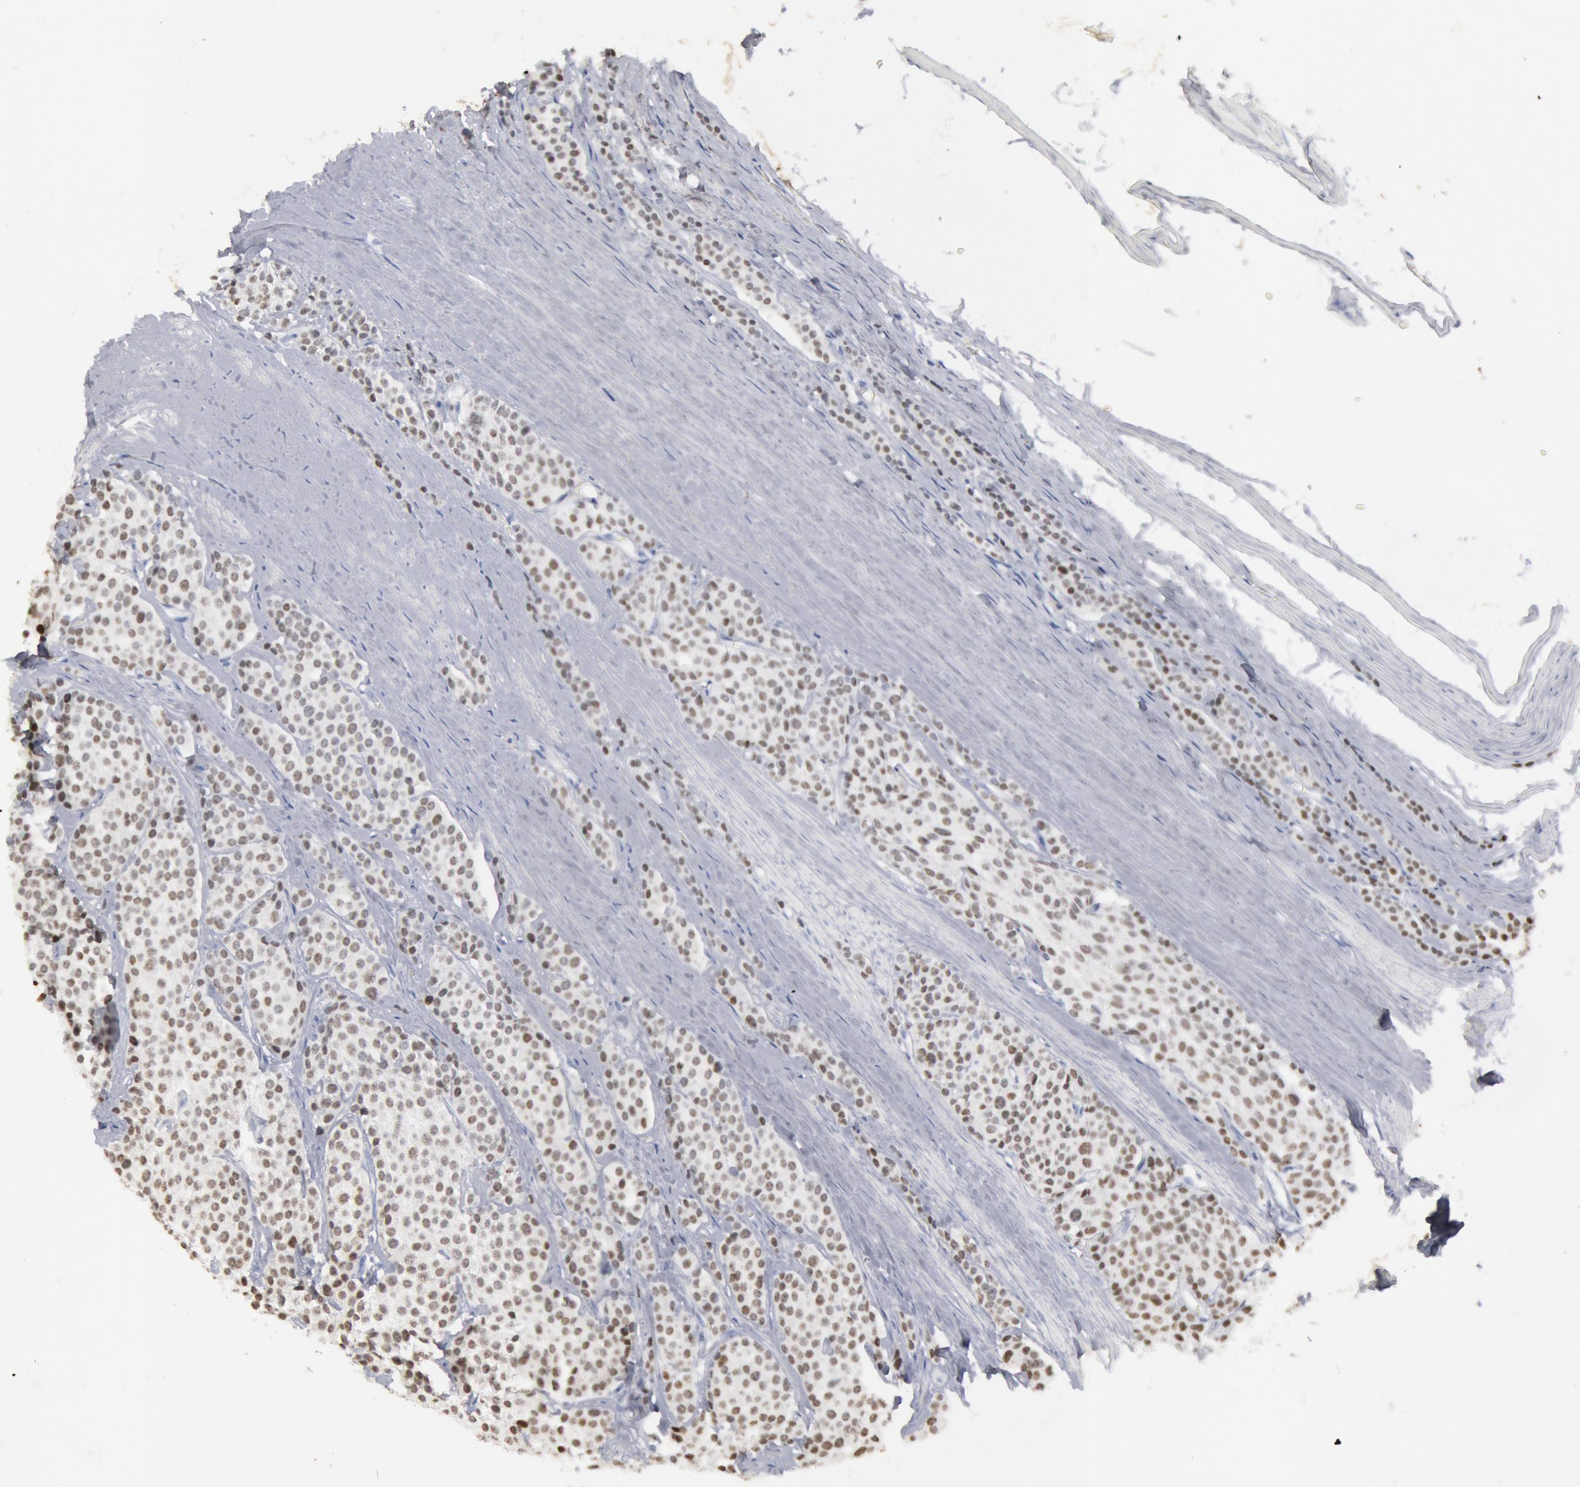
{"staining": {"intensity": "weak", "quantity": "25%-75%", "location": "nuclear"}, "tissue": "carcinoid", "cell_type": "Tumor cells", "image_type": "cancer", "snomed": [{"axis": "morphology", "description": "Carcinoid, malignant, NOS"}, {"axis": "topography", "description": "Small intestine"}], "caption": "The immunohistochemical stain labels weak nuclear positivity in tumor cells of malignant carcinoid tissue.", "gene": "FOXA2", "patient": {"sex": "male", "age": 60}}